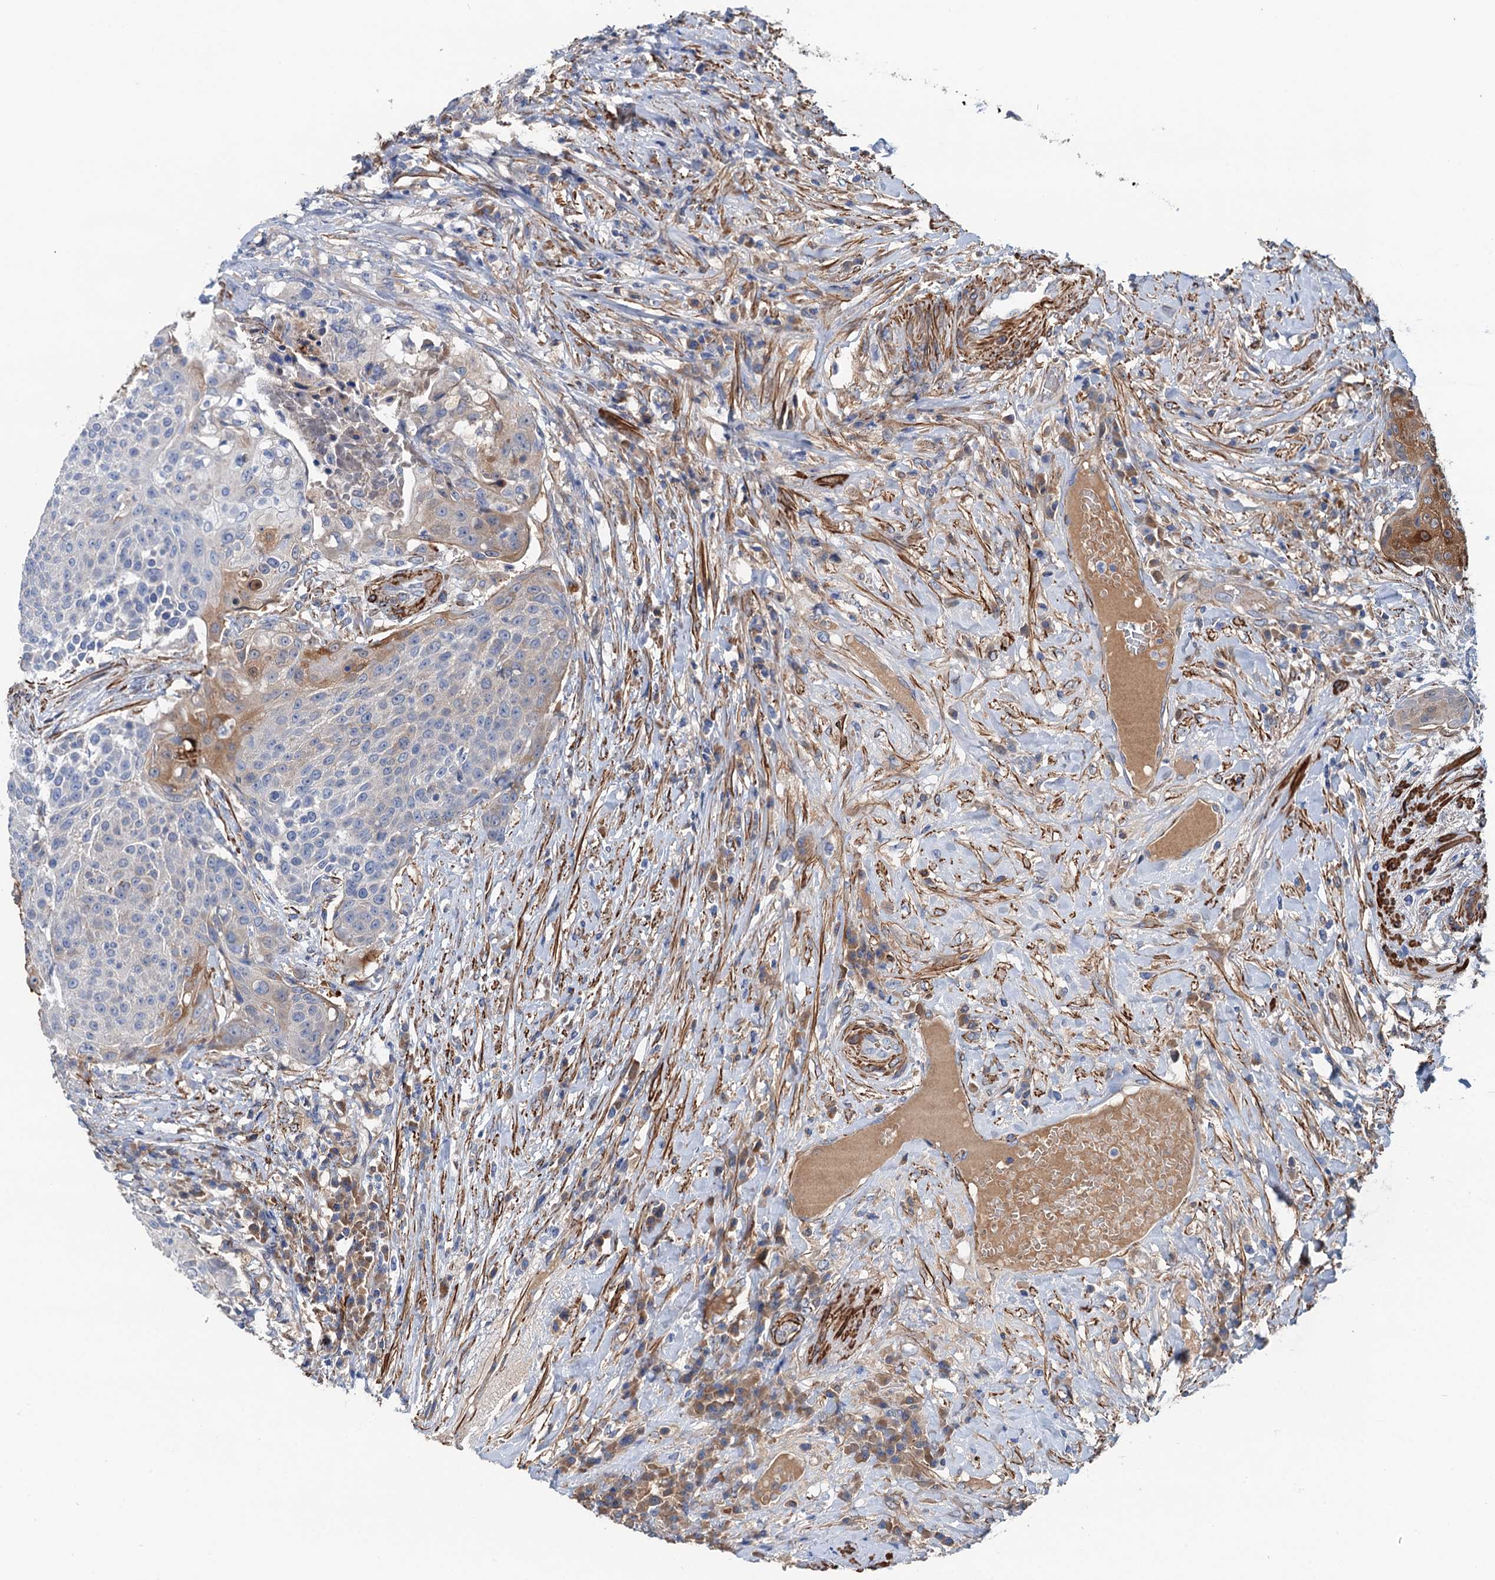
{"staining": {"intensity": "moderate", "quantity": "<25%", "location": "cytoplasmic/membranous"}, "tissue": "urothelial cancer", "cell_type": "Tumor cells", "image_type": "cancer", "snomed": [{"axis": "morphology", "description": "Urothelial carcinoma, High grade"}, {"axis": "topography", "description": "Urinary bladder"}], "caption": "Tumor cells exhibit low levels of moderate cytoplasmic/membranous expression in approximately <25% of cells in urothelial cancer. Immunohistochemistry (ihc) stains the protein in brown and the nuclei are stained blue.", "gene": "CSTPP1", "patient": {"sex": "female", "age": 63}}